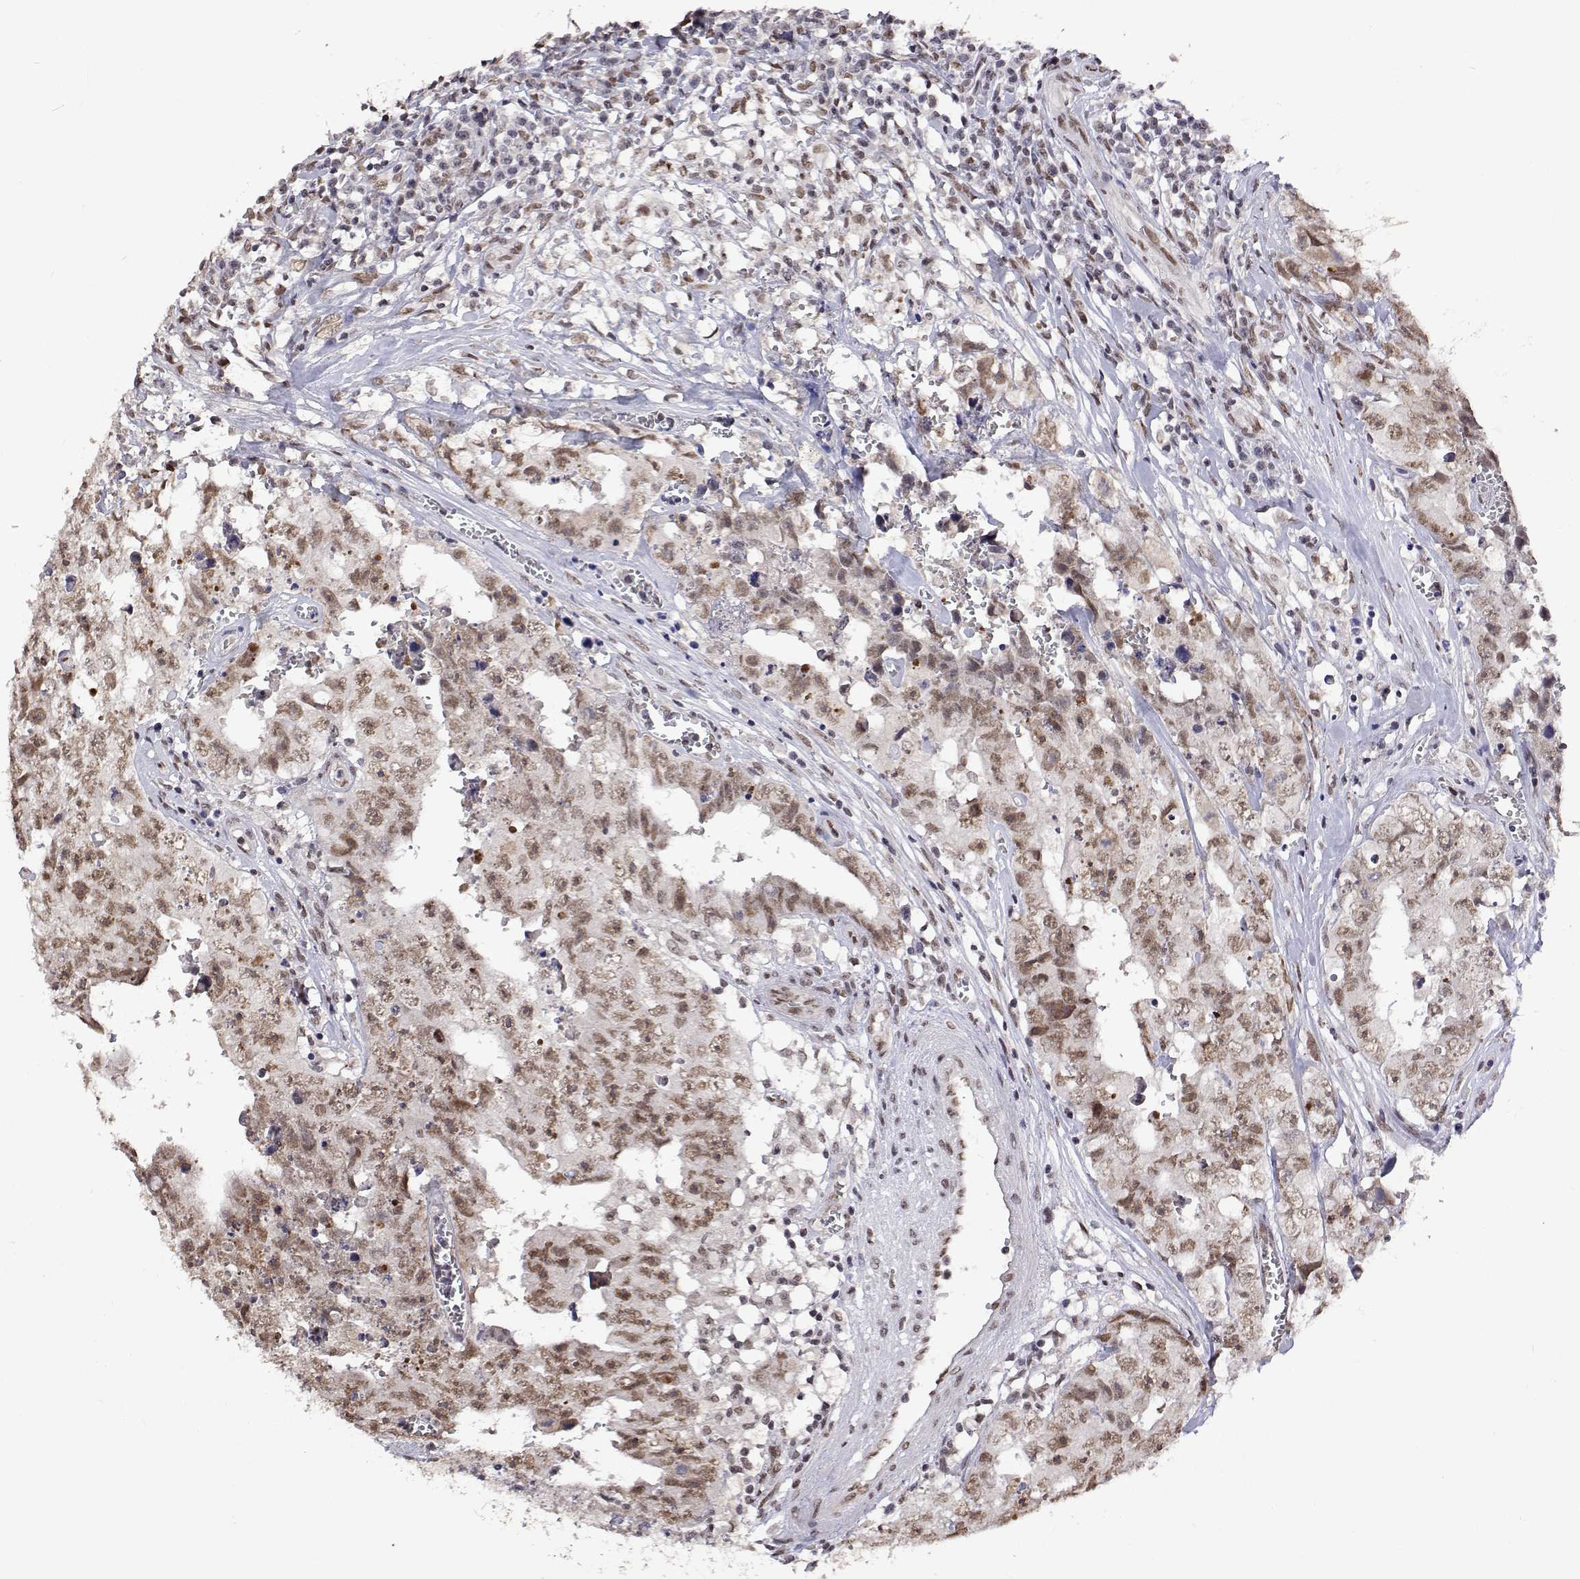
{"staining": {"intensity": "moderate", "quantity": "25%-75%", "location": "nuclear"}, "tissue": "testis cancer", "cell_type": "Tumor cells", "image_type": "cancer", "snomed": [{"axis": "morphology", "description": "Carcinoma, Embryonal, NOS"}, {"axis": "topography", "description": "Testis"}], "caption": "Testis embryonal carcinoma stained with IHC displays moderate nuclear expression in about 25%-75% of tumor cells. (brown staining indicates protein expression, while blue staining denotes nuclei).", "gene": "HNRNPA0", "patient": {"sex": "male", "age": 36}}